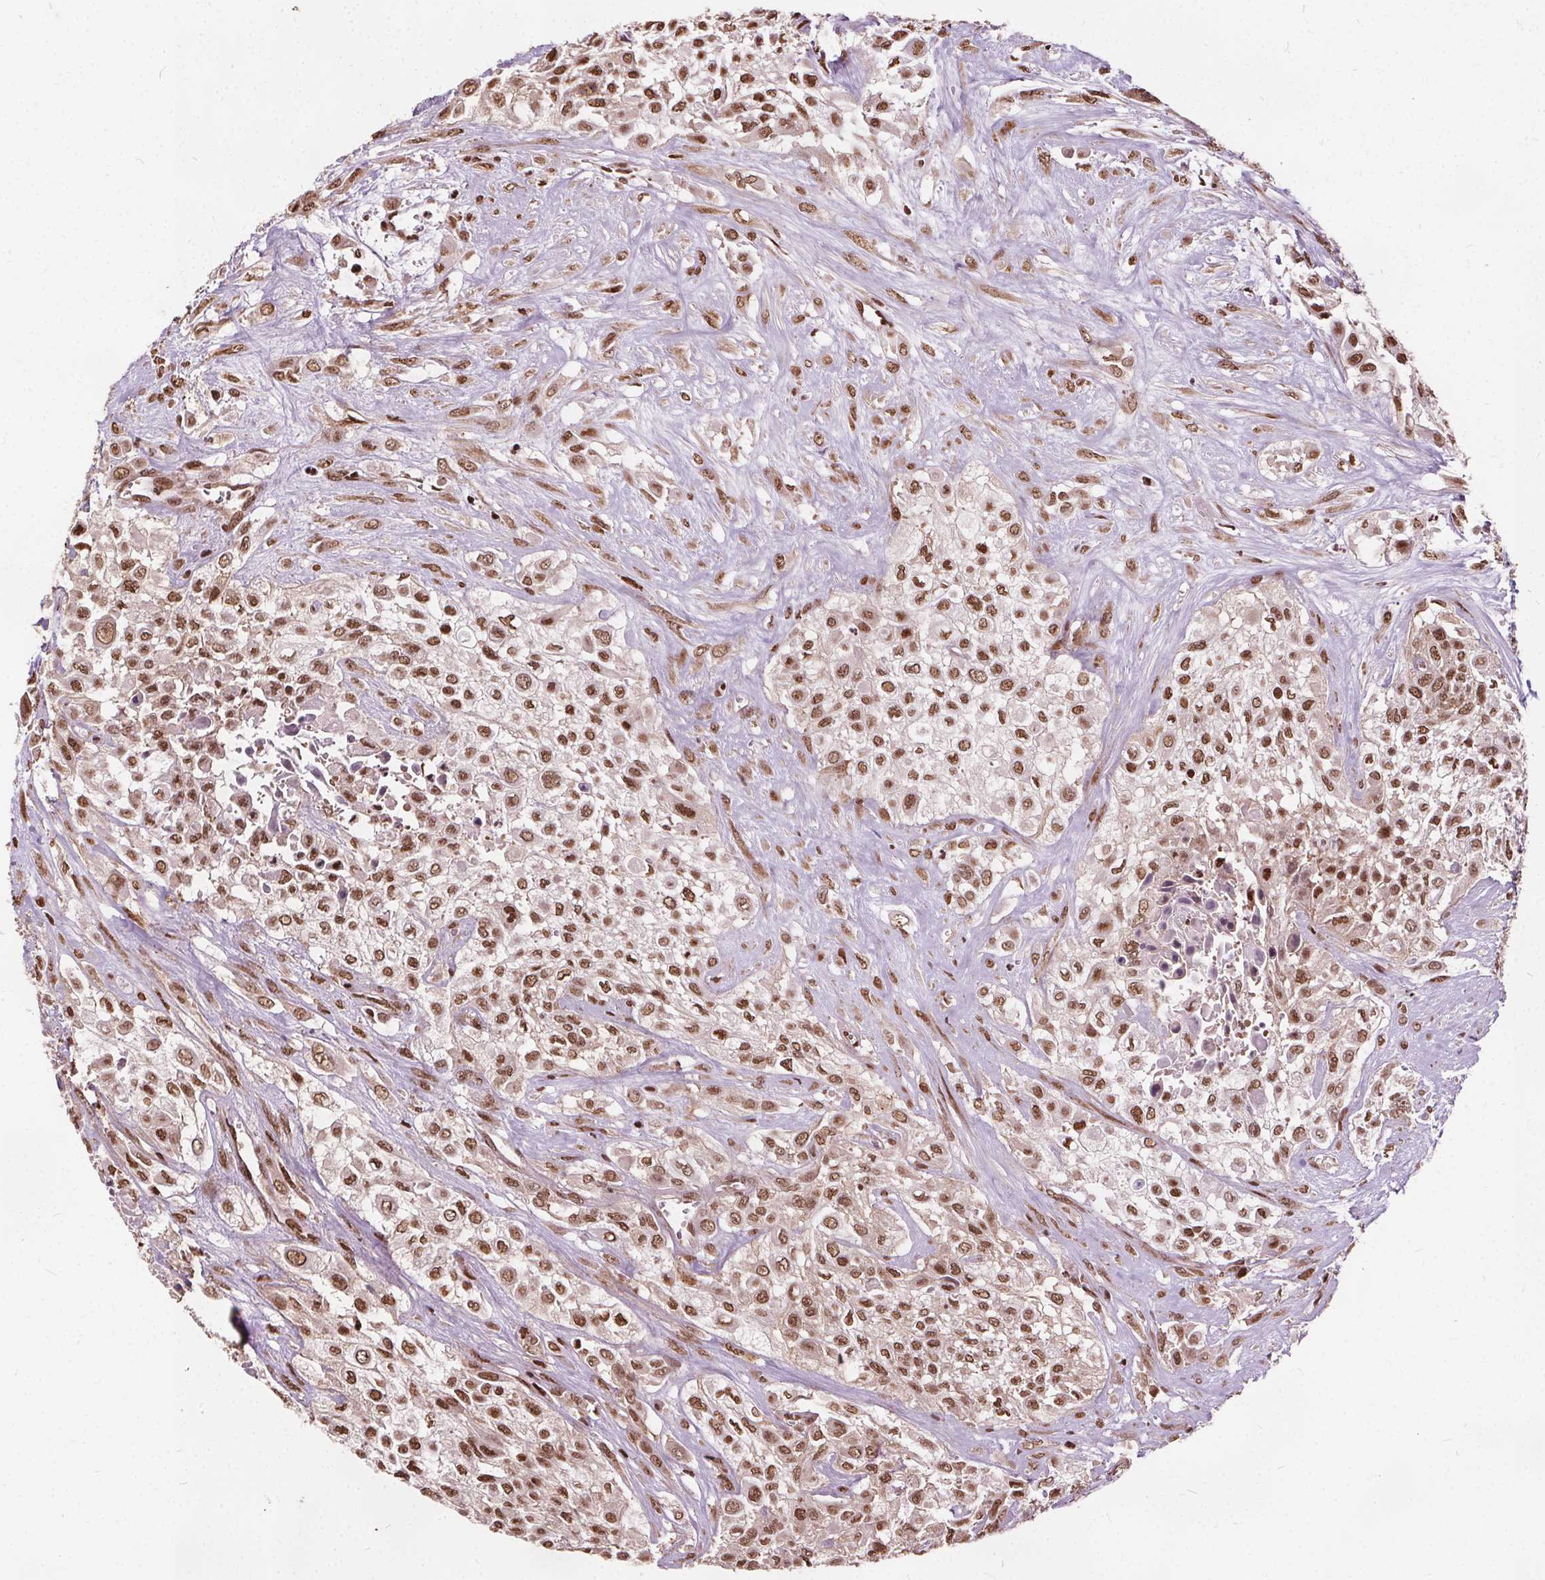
{"staining": {"intensity": "moderate", "quantity": ">75%", "location": "nuclear"}, "tissue": "urothelial cancer", "cell_type": "Tumor cells", "image_type": "cancer", "snomed": [{"axis": "morphology", "description": "Urothelial carcinoma, High grade"}, {"axis": "topography", "description": "Urinary bladder"}], "caption": "Immunohistochemistry (IHC) of human urothelial cancer shows medium levels of moderate nuclear expression in approximately >75% of tumor cells.", "gene": "ISLR2", "patient": {"sex": "male", "age": 57}}